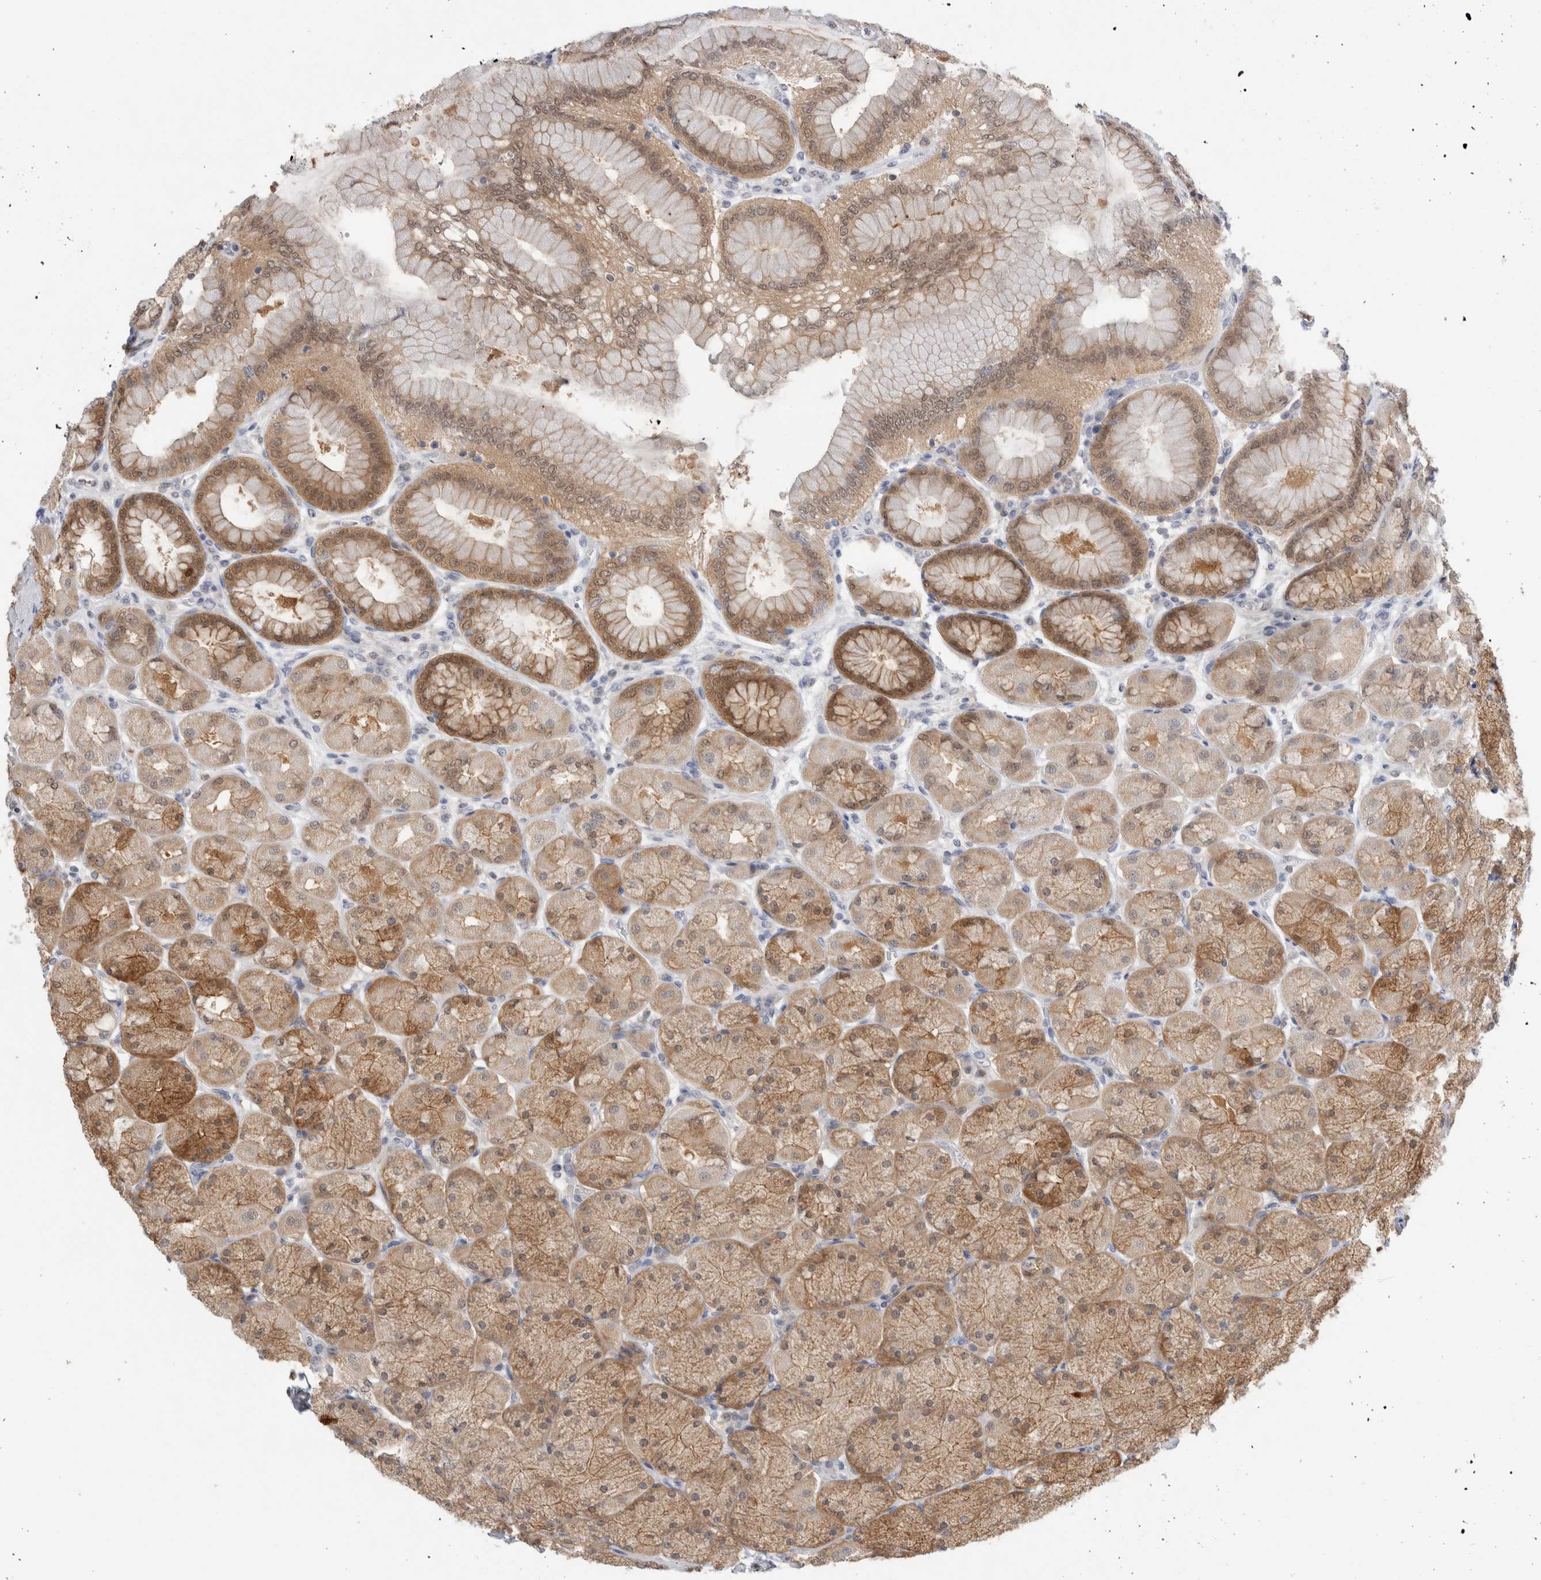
{"staining": {"intensity": "strong", "quantity": "25%-75%", "location": "cytoplasmic/membranous,nuclear"}, "tissue": "stomach", "cell_type": "Glandular cells", "image_type": "normal", "snomed": [{"axis": "morphology", "description": "Normal tissue, NOS"}, {"axis": "topography", "description": "Stomach, upper"}], "caption": "This histopathology image reveals immunohistochemistry staining of unremarkable human stomach, with high strong cytoplasmic/membranous,nuclear staining in approximately 25%-75% of glandular cells.", "gene": "CASP6", "patient": {"sex": "female", "age": 56}}